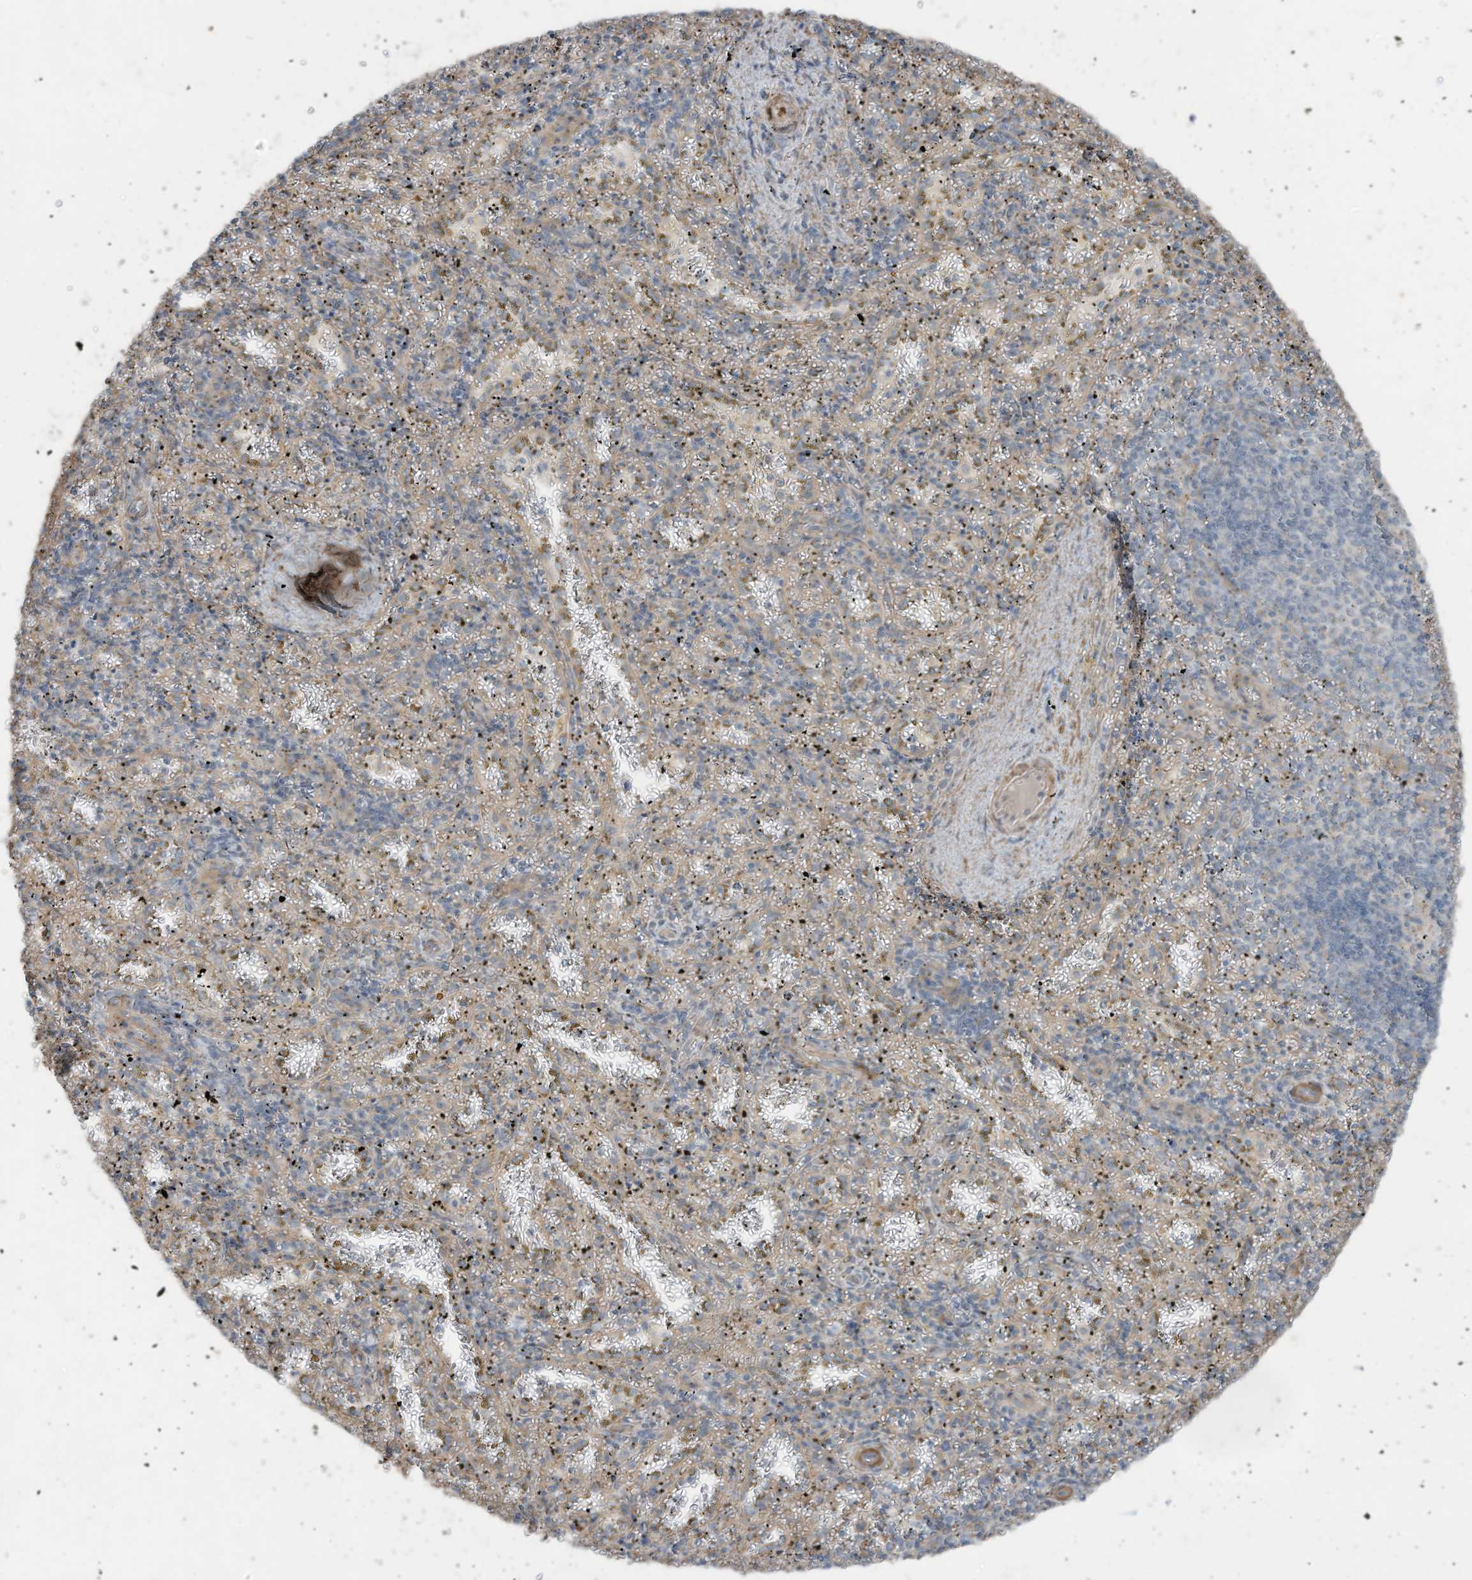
{"staining": {"intensity": "negative", "quantity": "none", "location": "none"}, "tissue": "spleen", "cell_type": "Cells in red pulp", "image_type": "normal", "snomed": [{"axis": "morphology", "description": "Normal tissue, NOS"}, {"axis": "topography", "description": "Spleen"}], "caption": "Immunohistochemistry (IHC) of unremarkable spleen demonstrates no staining in cells in red pulp. Brightfield microscopy of immunohistochemistry stained with DAB (brown) and hematoxylin (blue), captured at high magnification.", "gene": "SLC17A7", "patient": {"sex": "male", "age": 11}}